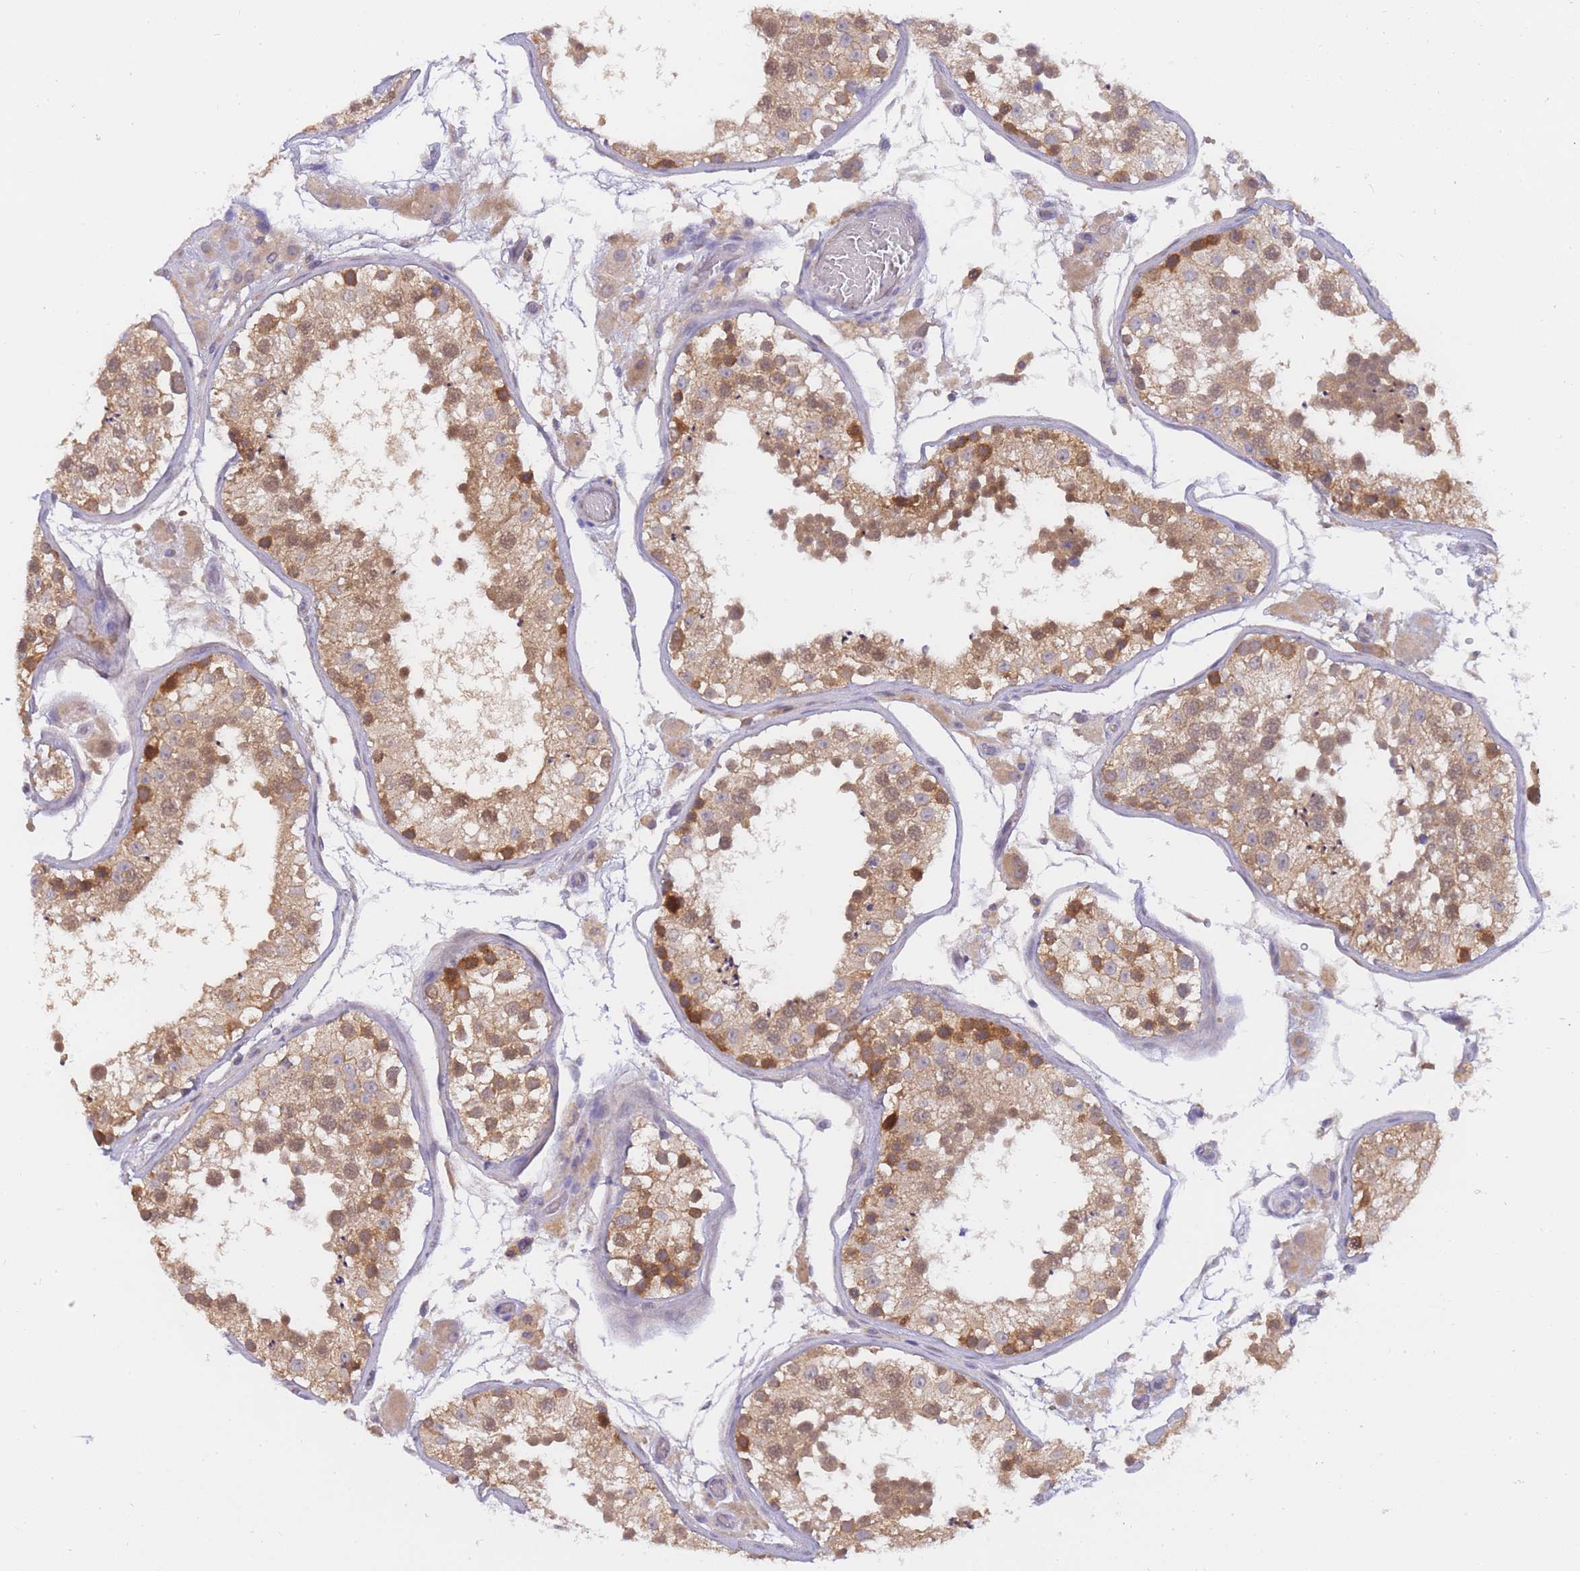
{"staining": {"intensity": "moderate", "quantity": ">75%", "location": "cytoplasmic/membranous"}, "tissue": "testis", "cell_type": "Cells in seminiferous ducts", "image_type": "normal", "snomed": [{"axis": "morphology", "description": "Normal tissue, NOS"}, {"axis": "topography", "description": "Testis"}], "caption": "Testis stained for a protein exhibits moderate cytoplasmic/membranous positivity in cells in seminiferous ducts. (IHC, brightfield microscopy, high magnification).", "gene": "ZNF577", "patient": {"sex": "male", "age": 26}}